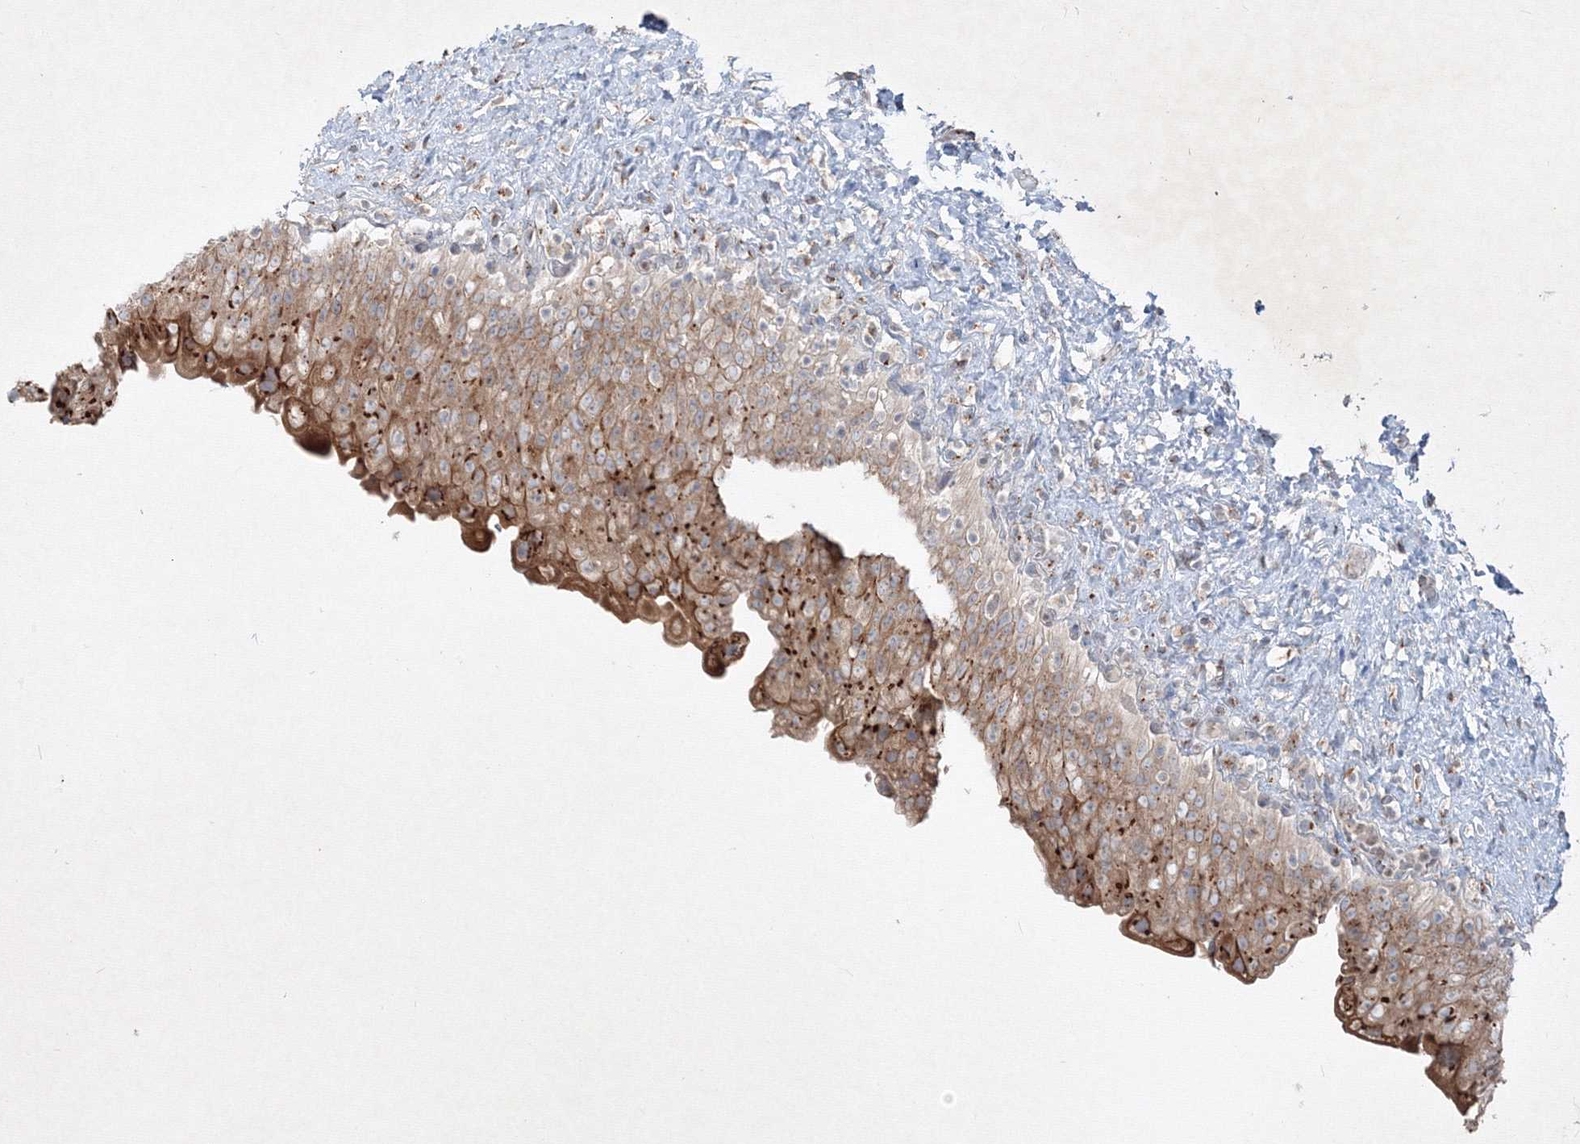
{"staining": {"intensity": "moderate", "quantity": ">75%", "location": "cytoplasmic/membranous"}, "tissue": "urinary bladder", "cell_type": "Urothelial cells", "image_type": "normal", "snomed": [{"axis": "morphology", "description": "Normal tissue, NOS"}, {"axis": "topography", "description": "Urinary bladder"}], "caption": "Urinary bladder stained for a protein reveals moderate cytoplasmic/membranous positivity in urothelial cells.", "gene": "IFNAR1", "patient": {"sex": "female", "age": 27}}